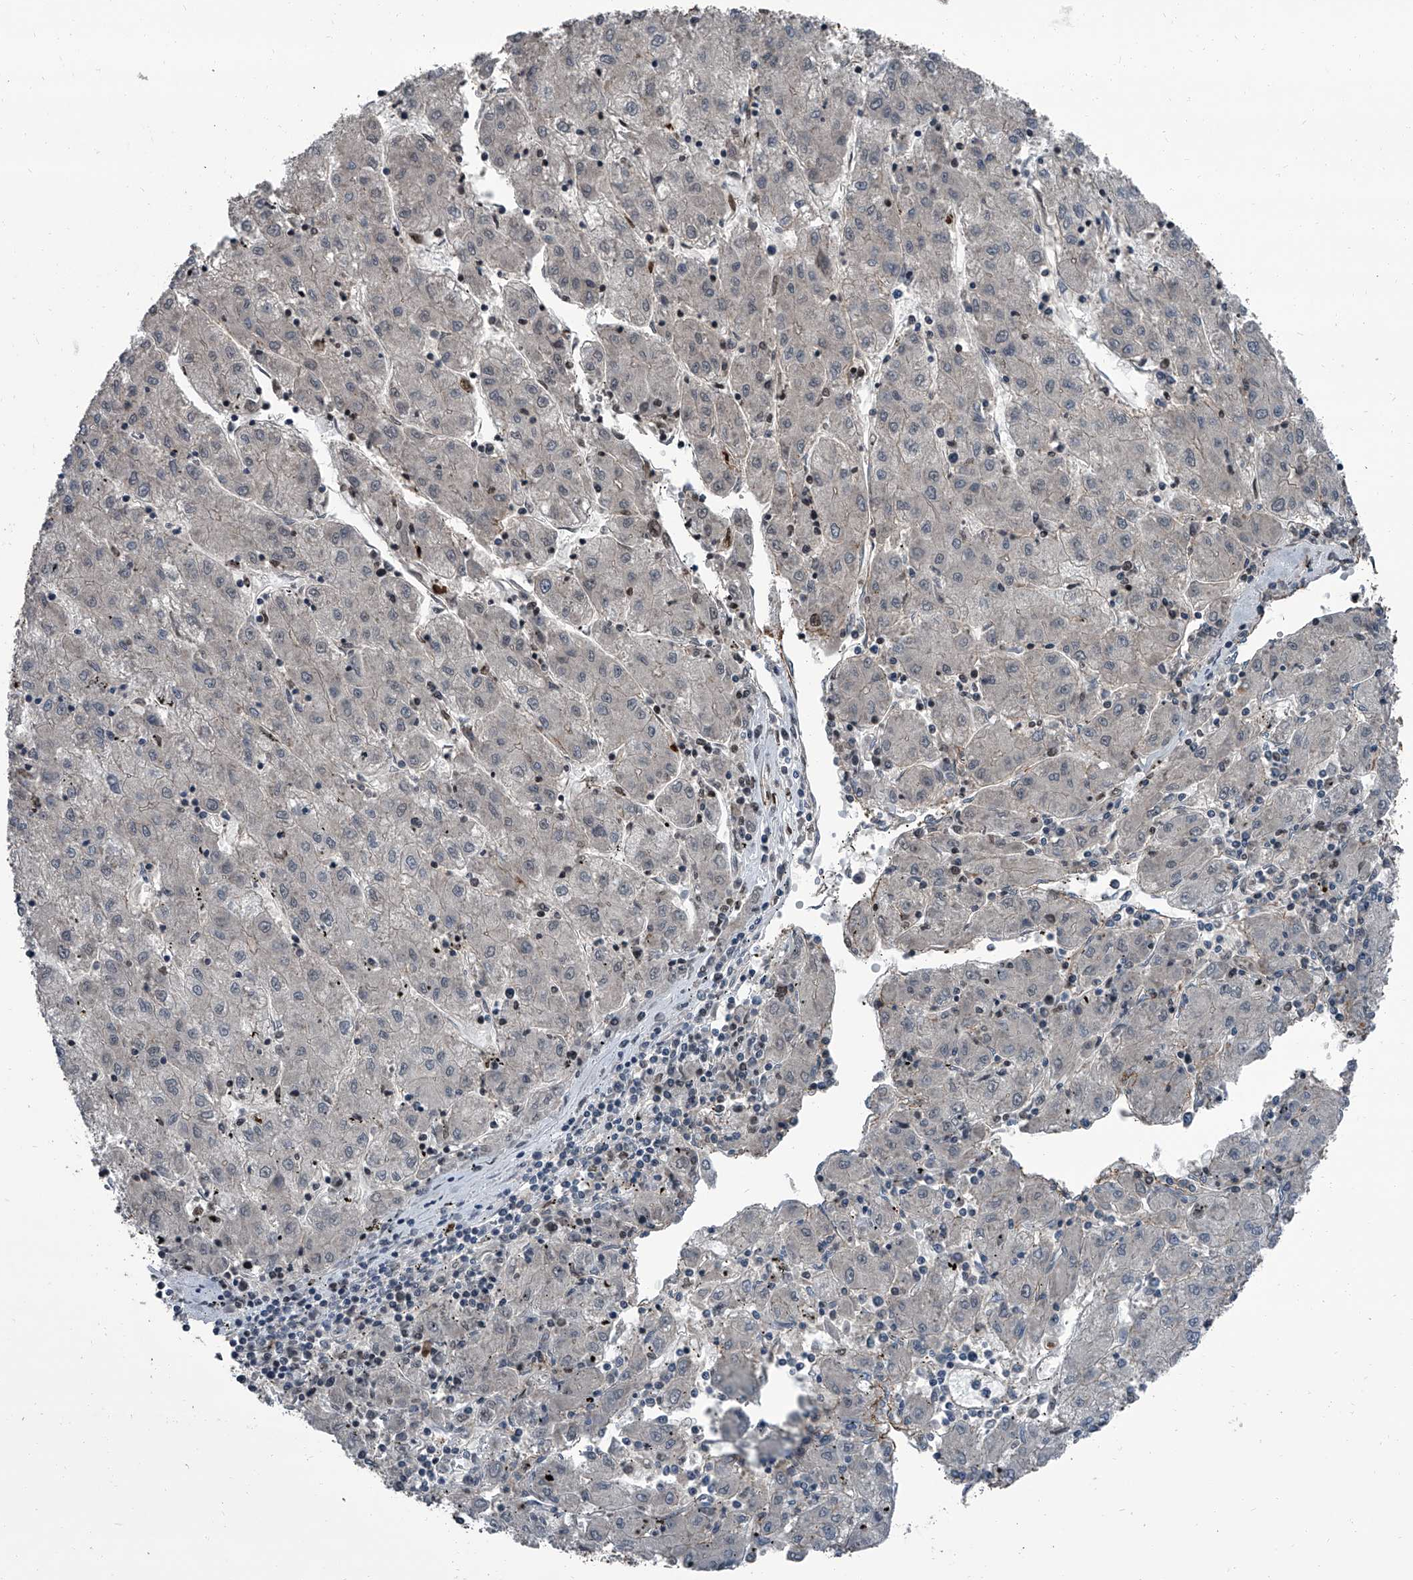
{"staining": {"intensity": "weak", "quantity": "<25%", "location": "cytoplasmic/membranous"}, "tissue": "liver cancer", "cell_type": "Tumor cells", "image_type": "cancer", "snomed": [{"axis": "morphology", "description": "Carcinoma, Hepatocellular, NOS"}, {"axis": "topography", "description": "Liver"}], "caption": "Tumor cells show no significant protein expression in liver cancer.", "gene": "OARD1", "patient": {"sex": "male", "age": 72}}